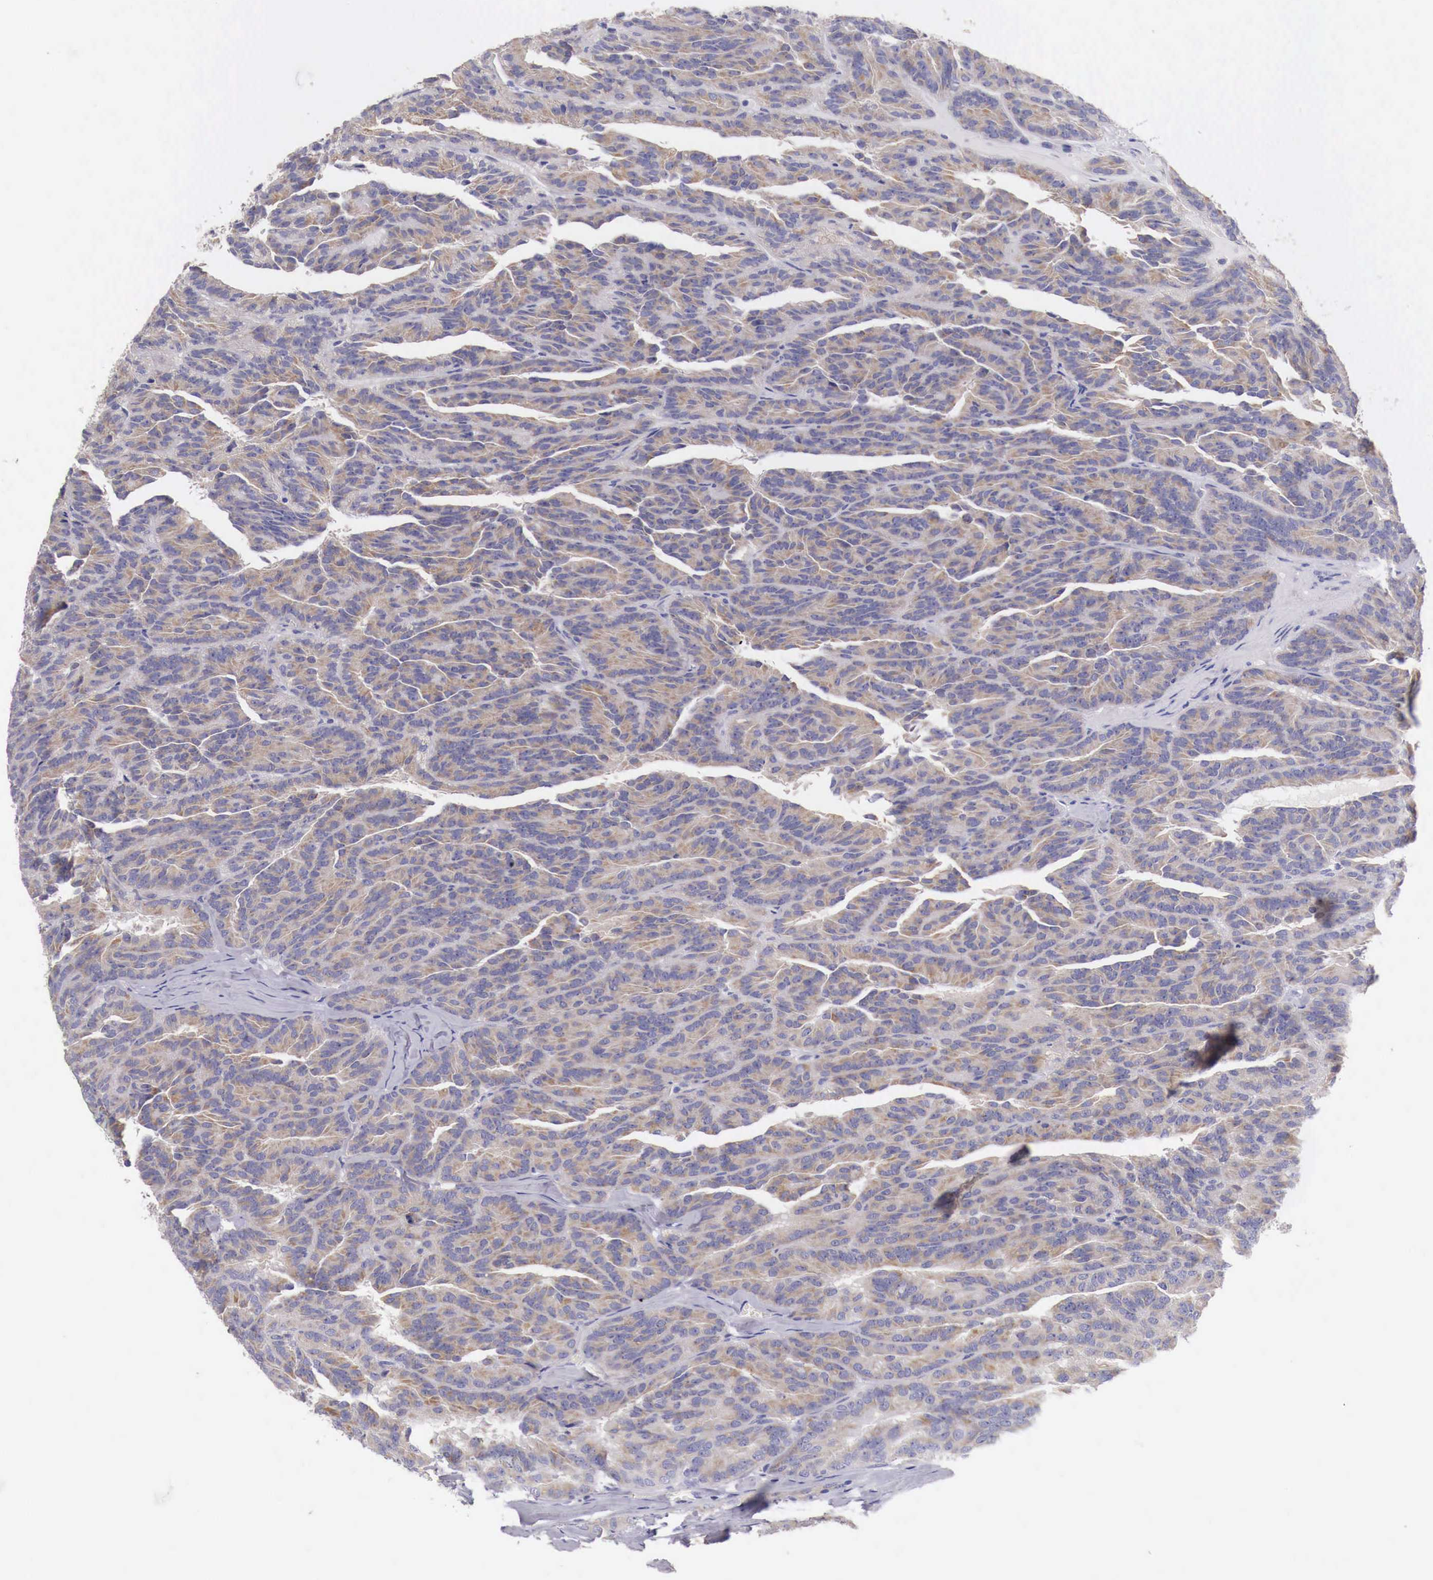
{"staining": {"intensity": "weak", "quantity": ">75%", "location": "cytoplasmic/membranous"}, "tissue": "renal cancer", "cell_type": "Tumor cells", "image_type": "cancer", "snomed": [{"axis": "morphology", "description": "Adenocarcinoma, NOS"}, {"axis": "topography", "description": "Kidney"}], "caption": "Immunohistochemistry histopathology image of neoplastic tissue: human adenocarcinoma (renal) stained using IHC exhibits low levels of weak protein expression localized specifically in the cytoplasmic/membranous of tumor cells, appearing as a cytoplasmic/membranous brown color.", "gene": "NREP", "patient": {"sex": "male", "age": 46}}